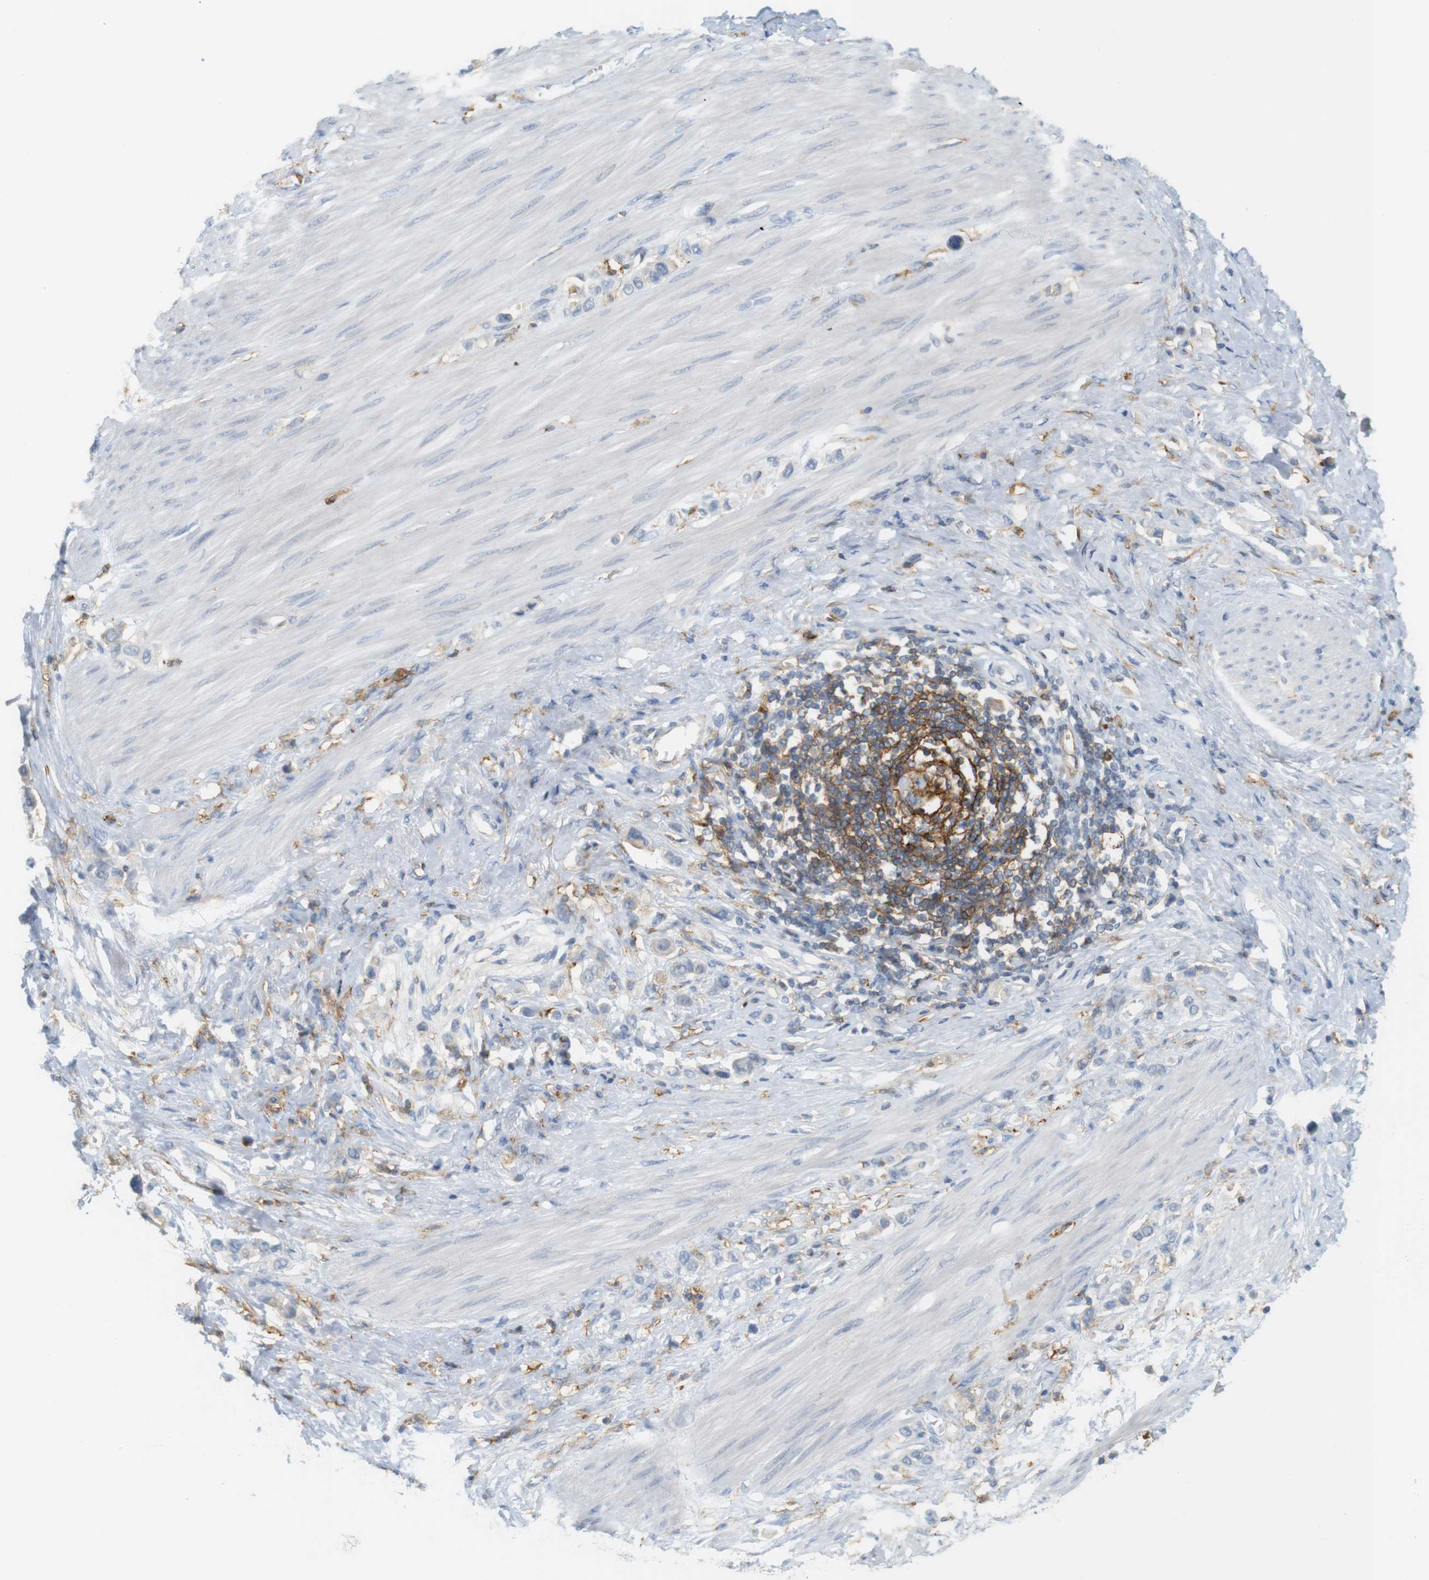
{"staining": {"intensity": "negative", "quantity": "none", "location": "none"}, "tissue": "stomach cancer", "cell_type": "Tumor cells", "image_type": "cancer", "snomed": [{"axis": "morphology", "description": "Adenocarcinoma, NOS"}, {"axis": "topography", "description": "Stomach"}], "caption": "Stomach cancer was stained to show a protein in brown. There is no significant positivity in tumor cells.", "gene": "SIRPA", "patient": {"sex": "female", "age": 65}}